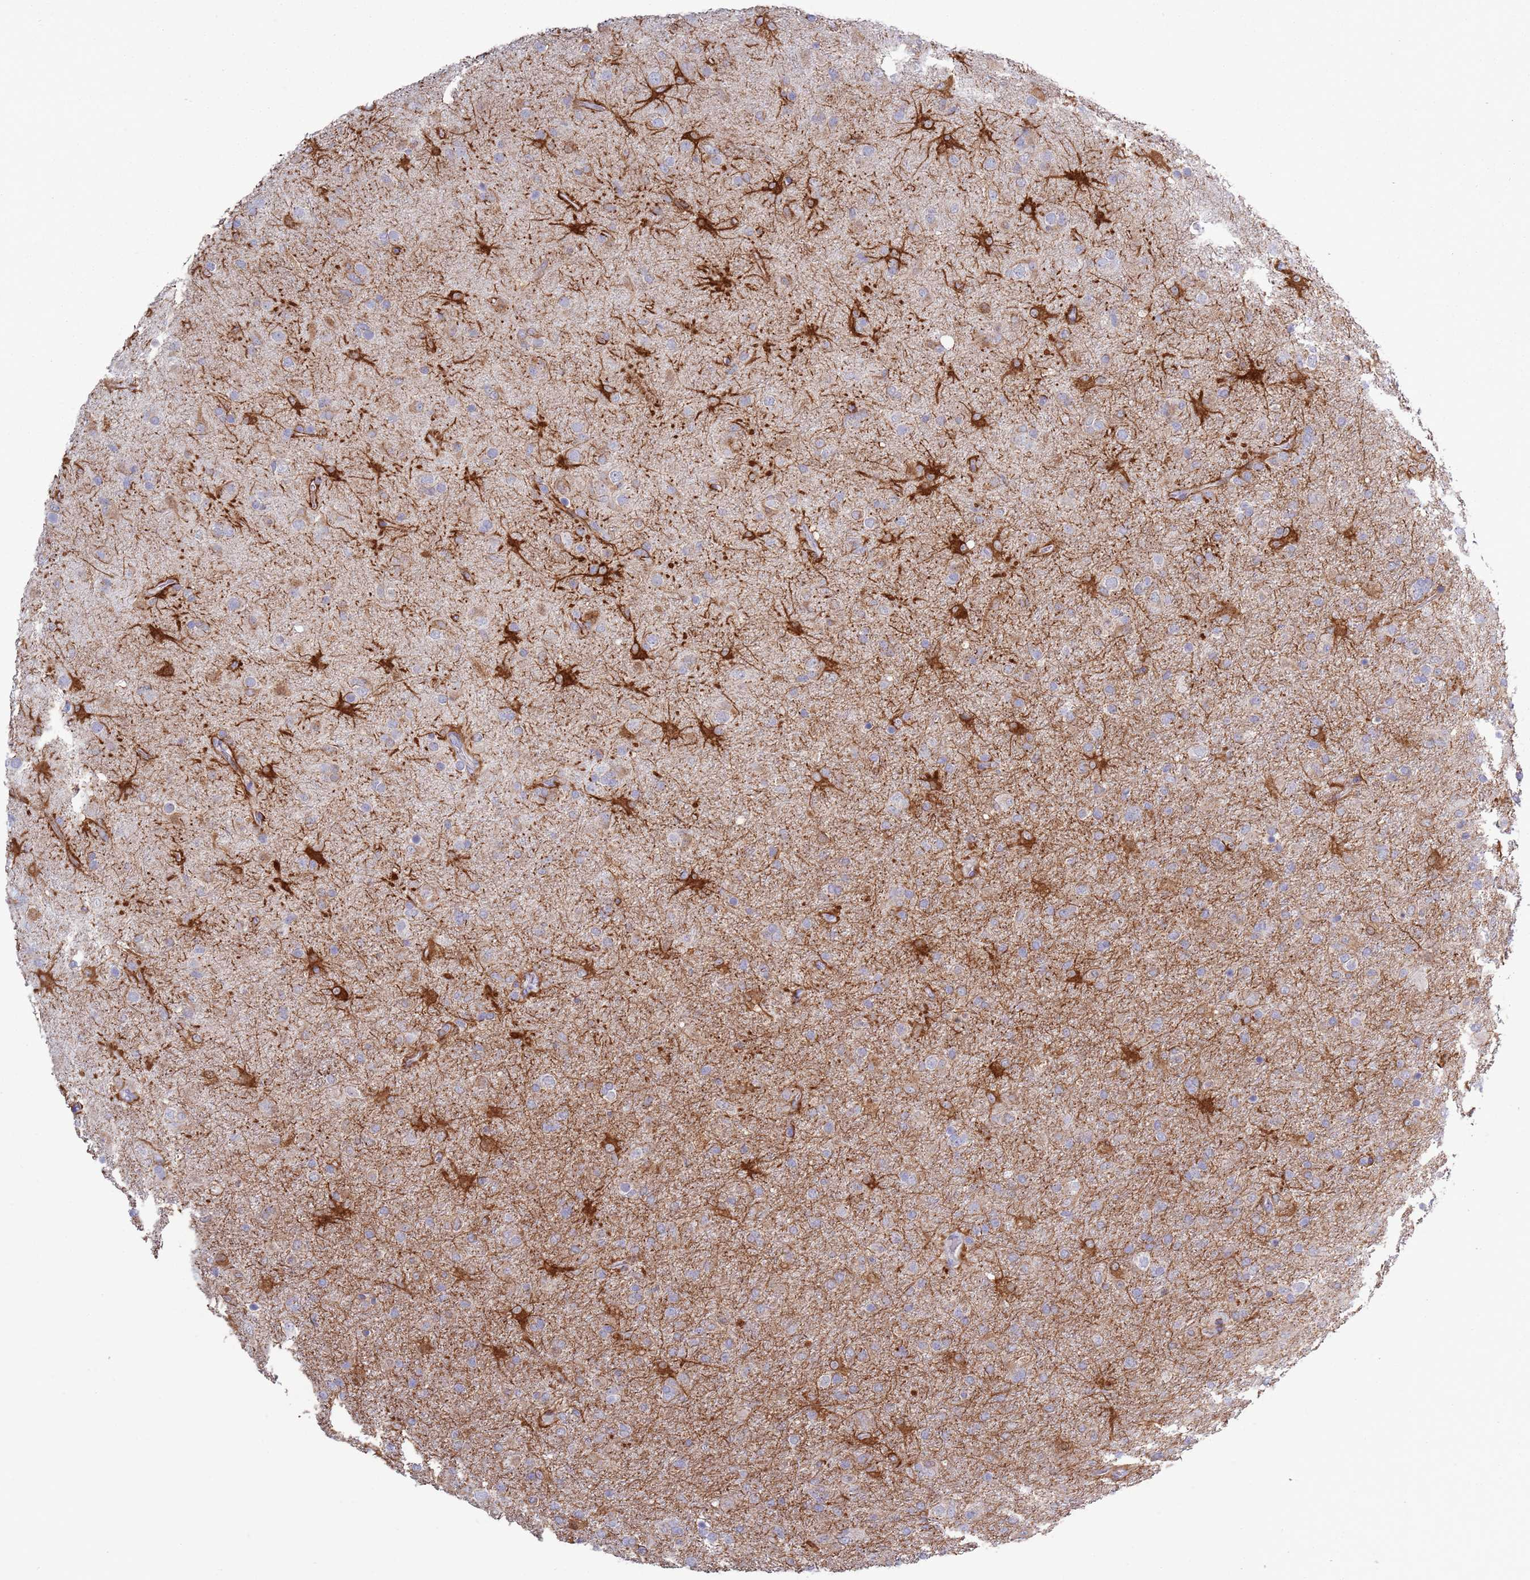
{"staining": {"intensity": "negative", "quantity": "none", "location": "none"}, "tissue": "glioma", "cell_type": "Tumor cells", "image_type": "cancer", "snomed": [{"axis": "morphology", "description": "Glioma, malignant, Low grade"}, {"axis": "topography", "description": "Brain"}], "caption": "An immunohistochemistry (IHC) photomicrograph of glioma is shown. There is no staining in tumor cells of glioma. (Stains: DAB (3,3'-diaminobenzidine) immunohistochemistry (IHC) with hematoxylin counter stain, Microscopy: brightfield microscopy at high magnification).", "gene": "ACSBG1", "patient": {"sex": "male", "age": 65}}